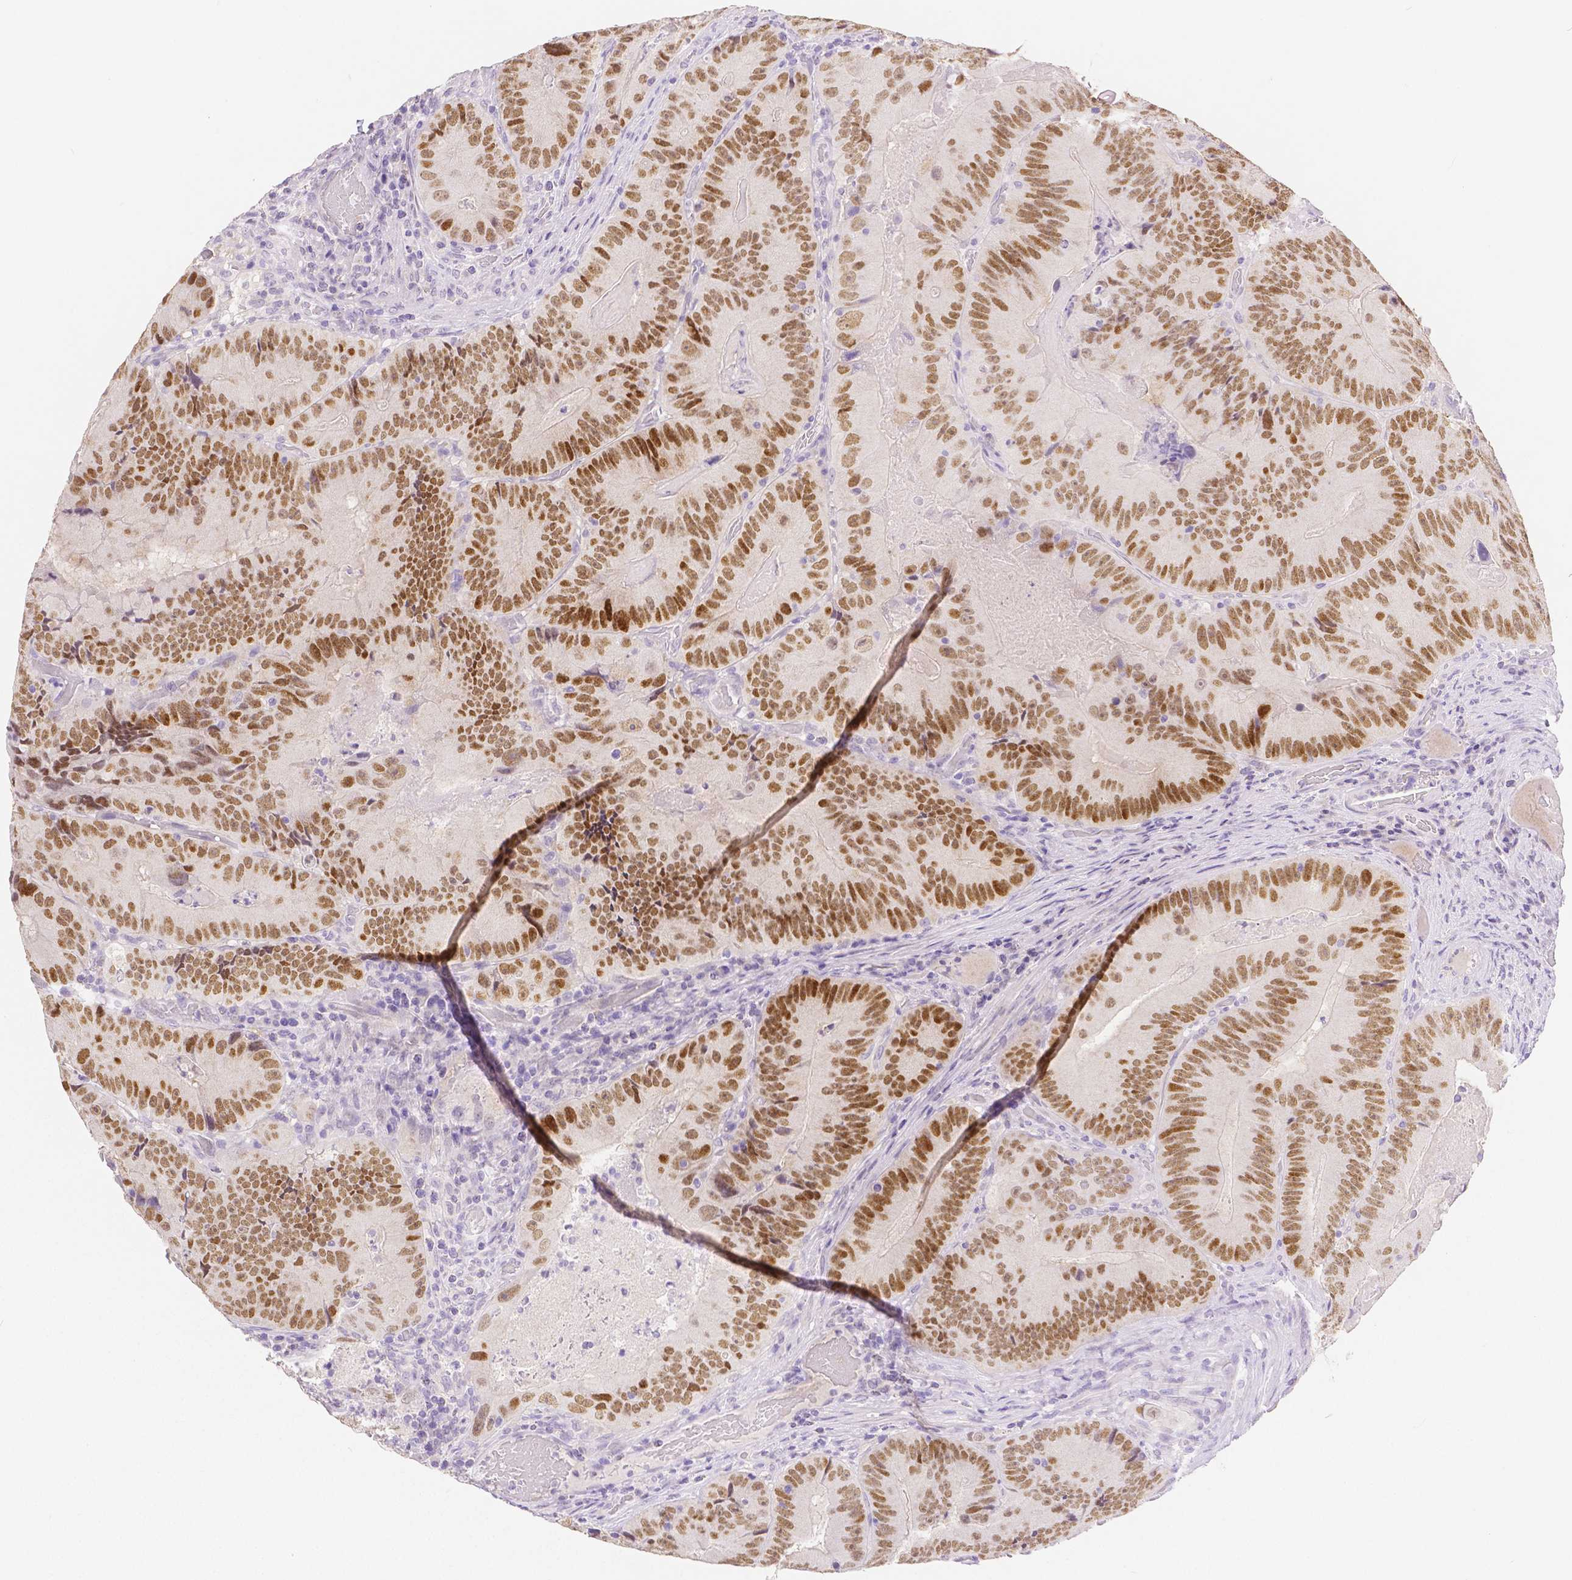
{"staining": {"intensity": "moderate", "quantity": ">75%", "location": "nuclear"}, "tissue": "colorectal cancer", "cell_type": "Tumor cells", "image_type": "cancer", "snomed": [{"axis": "morphology", "description": "Adenocarcinoma, NOS"}, {"axis": "topography", "description": "Colon"}], "caption": "A micrograph of human colorectal cancer stained for a protein shows moderate nuclear brown staining in tumor cells.", "gene": "HNF1B", "patient": {"sex": "female", "age": 86}}